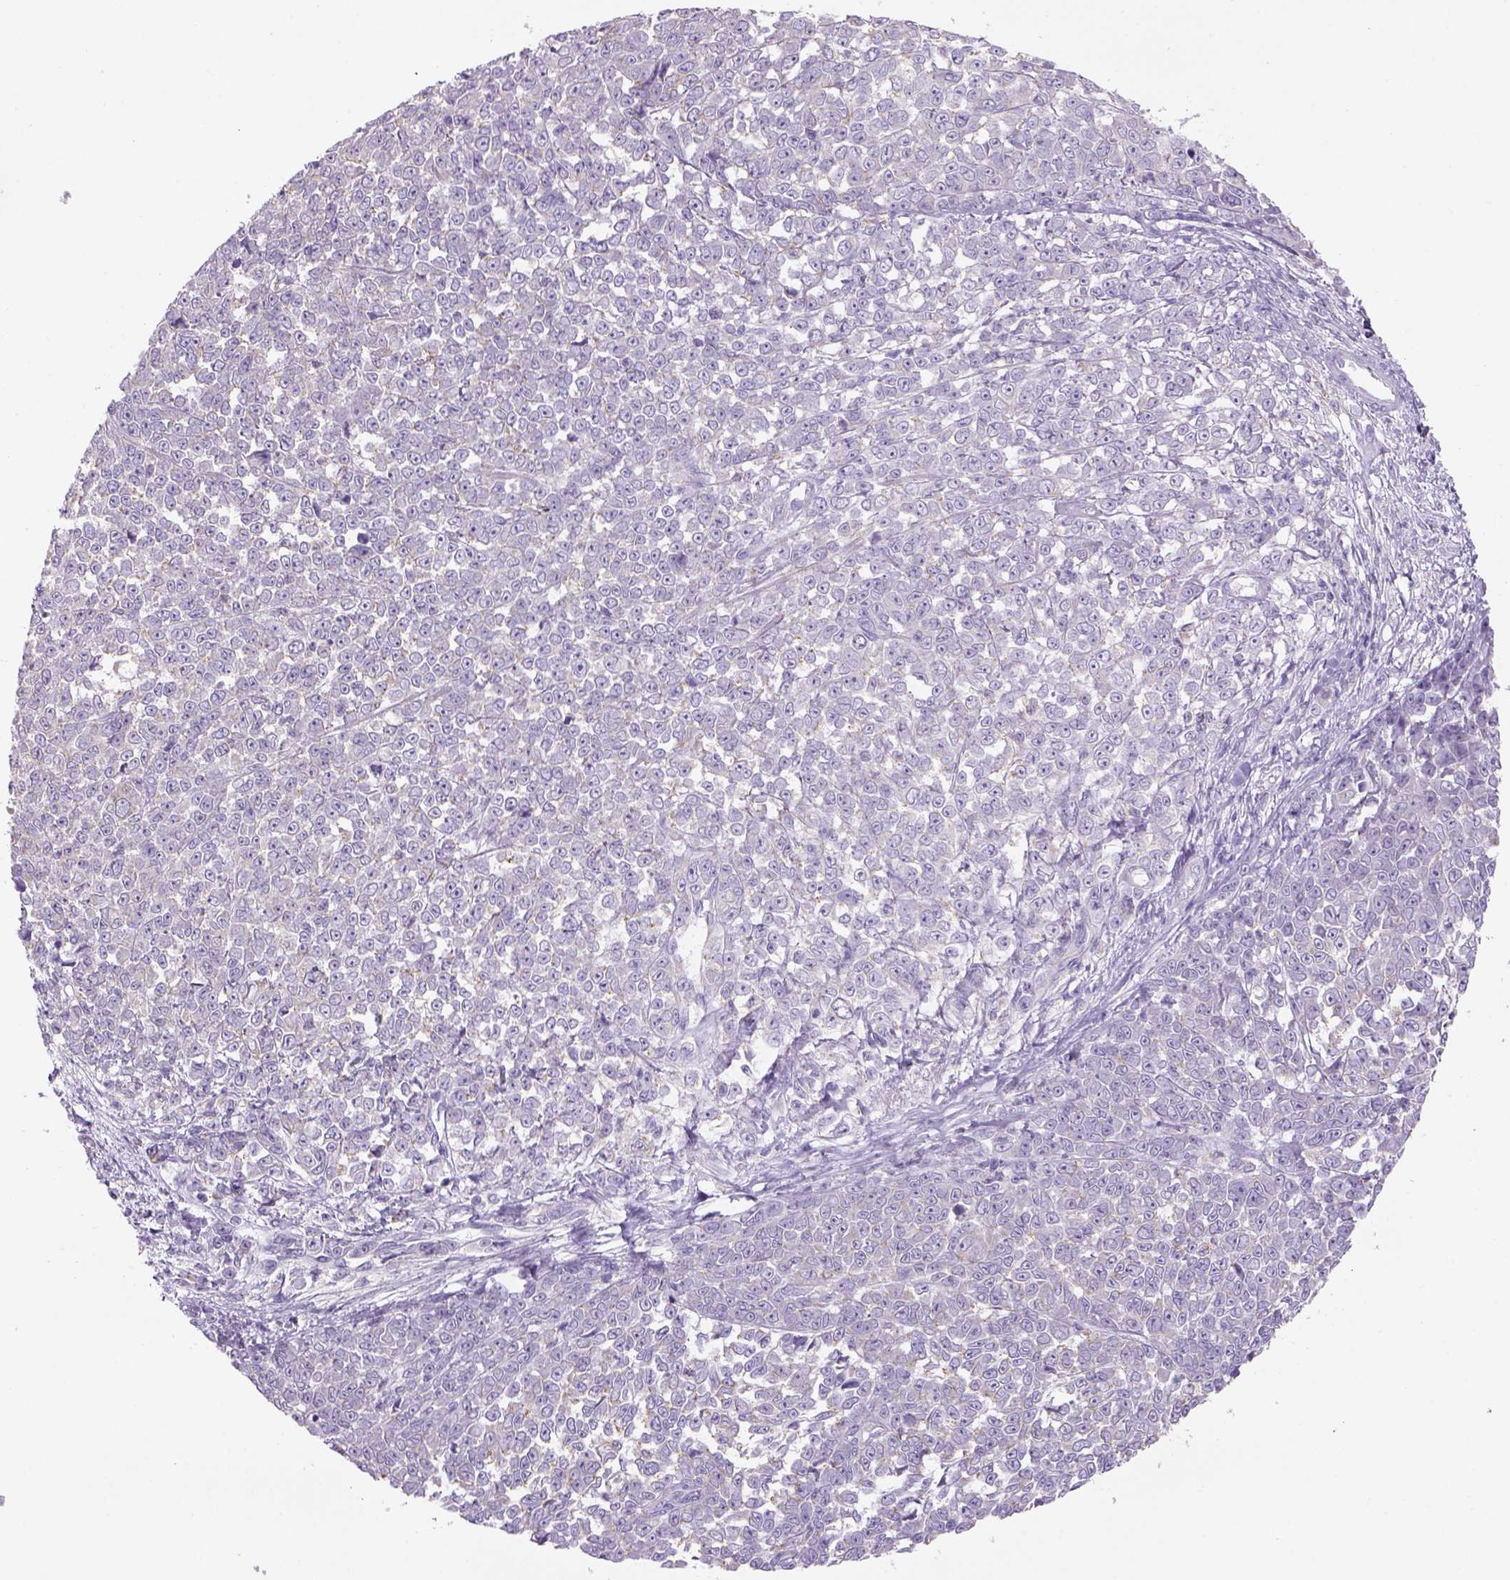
{"staining": {"intensity": "negative", "quantity": "none", "location": "none"}, "tissue": "melanoma", "cell_type": "Tumor cells", "image_type": "cancer", "snomed": [{"axis": "morphology", "description": "Malignant melanoma, NOS"}, {"axis": "topography", "description": "Skin"}], "caption": "Immunohistochemistry micrograph of neoplastic tissue: human malignant melanoma stained with DAB (3,3'-diaminobenzidine) reveals no significant protein positivity in tumor cells. The staining is performed using DAB brown chromogen with nuclei counter-stained in using hematoxylin.", "gene": "NAALAD2", "patient": {"sex": "female", "age": 95}}